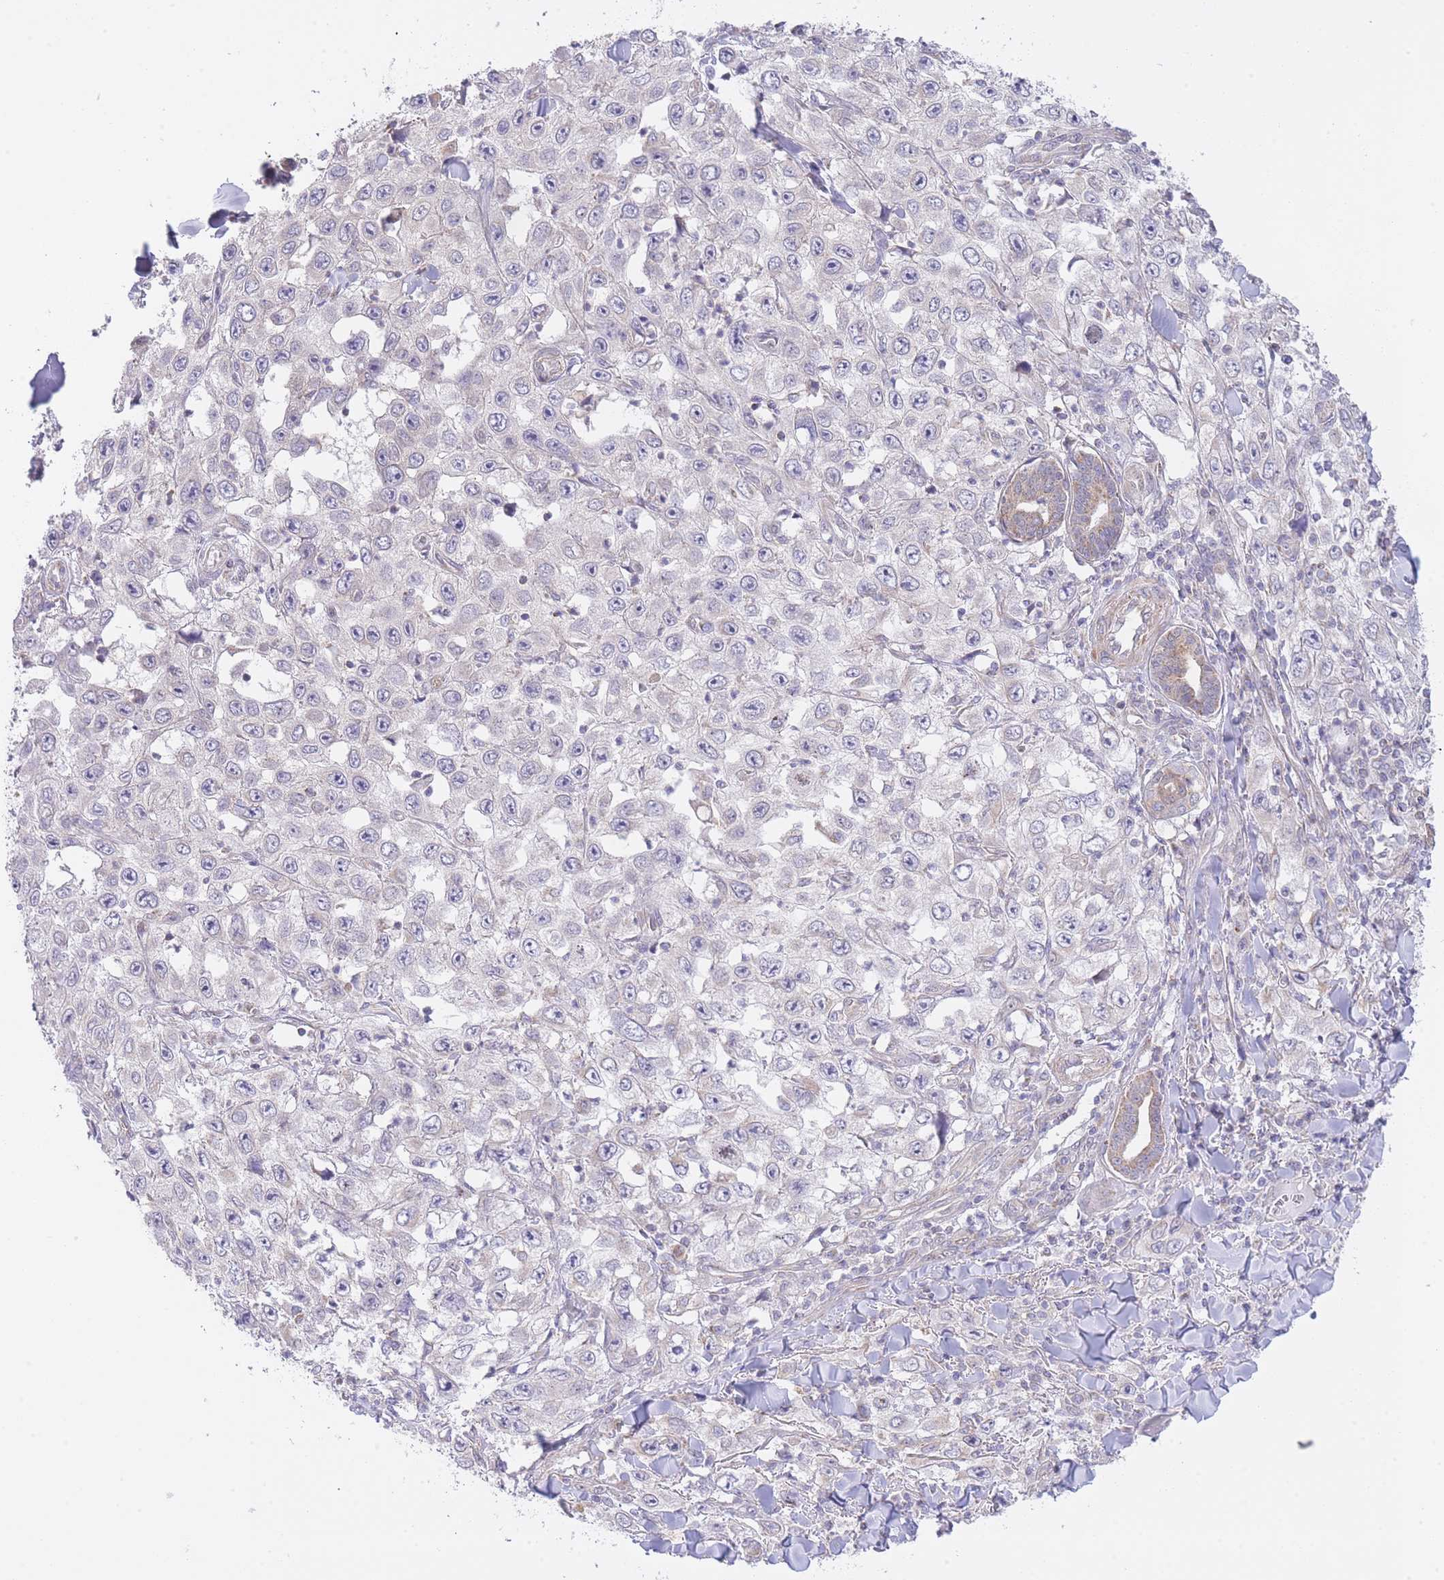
{"staining": {"intensity": "weak", "quantity": "<25%", "location": "cytoplasmic/membranous"}, "tissue": "skin cancer", "cell_type": "Tumor cells", "image_type": "cancer", "snomed": [{"axis": "morphology", "description": "Squamous cell carcinoma, NOS"}, {"axis": "topography", "description": "Skin"}], "caption": "This is an immunohistochemistry micrograph of human squamous cell carcinoma (skin). There is no staining in tumor cells.", "gene": "CTBP1", "patient": {"sex": "male", "age": 82}}